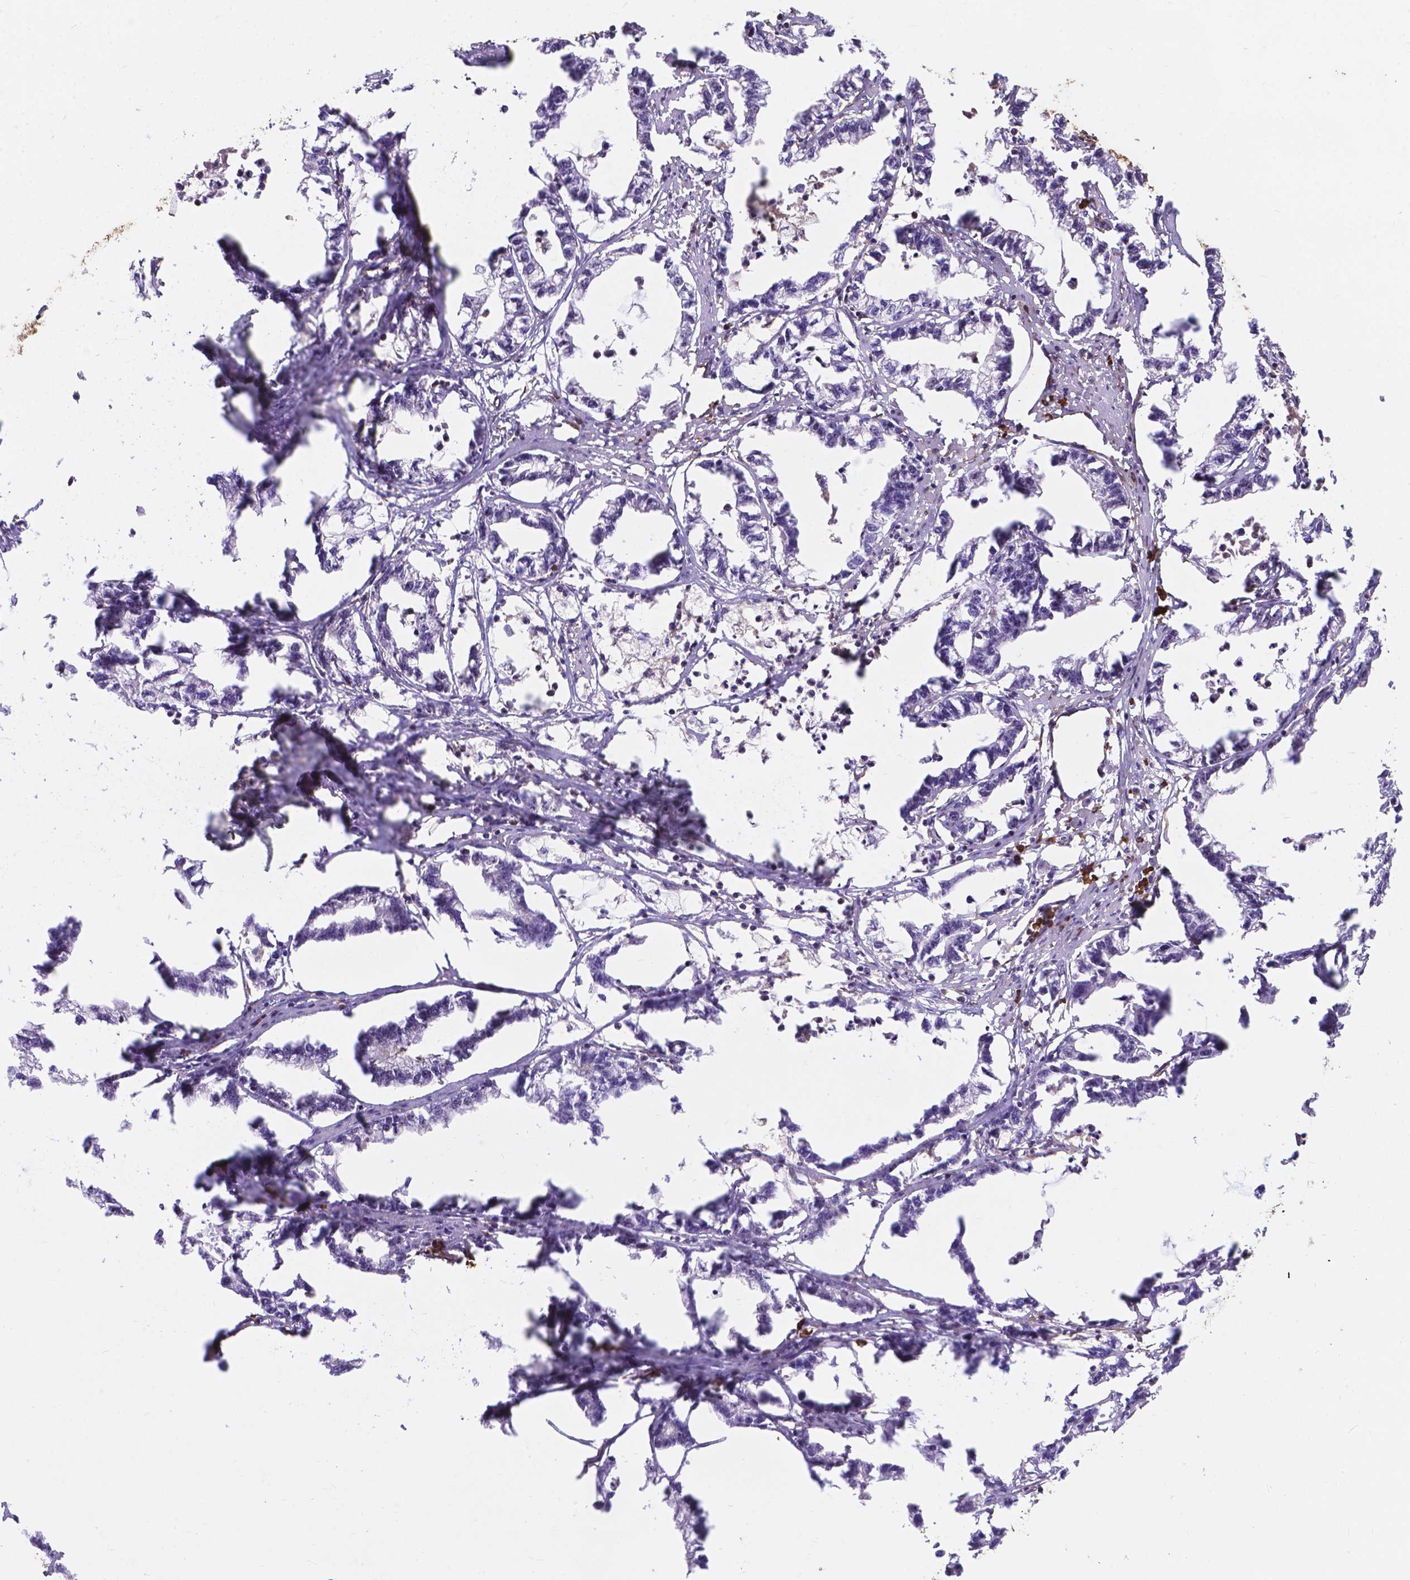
{"staining": {"intensity": "negative", "quantity": "none", "location": "none"}, "tissue": "stomach cancer", "cell_type": "Tumor cells", "image_type": "cancer", "snomed": [{"axis": "morphology", "description": "Adenocarcinoma, NOS"}, {"axis": "topography", "description": "Stomach"}], "caption": "High power microscopy histopathology image of an immunohistochemistry histopathology image of stomach cancer (adenocarcinoma), revealing no significant staining in tumor cells.", "gene": "IPO11", "patient": {"sex": "male", "age": 83}}